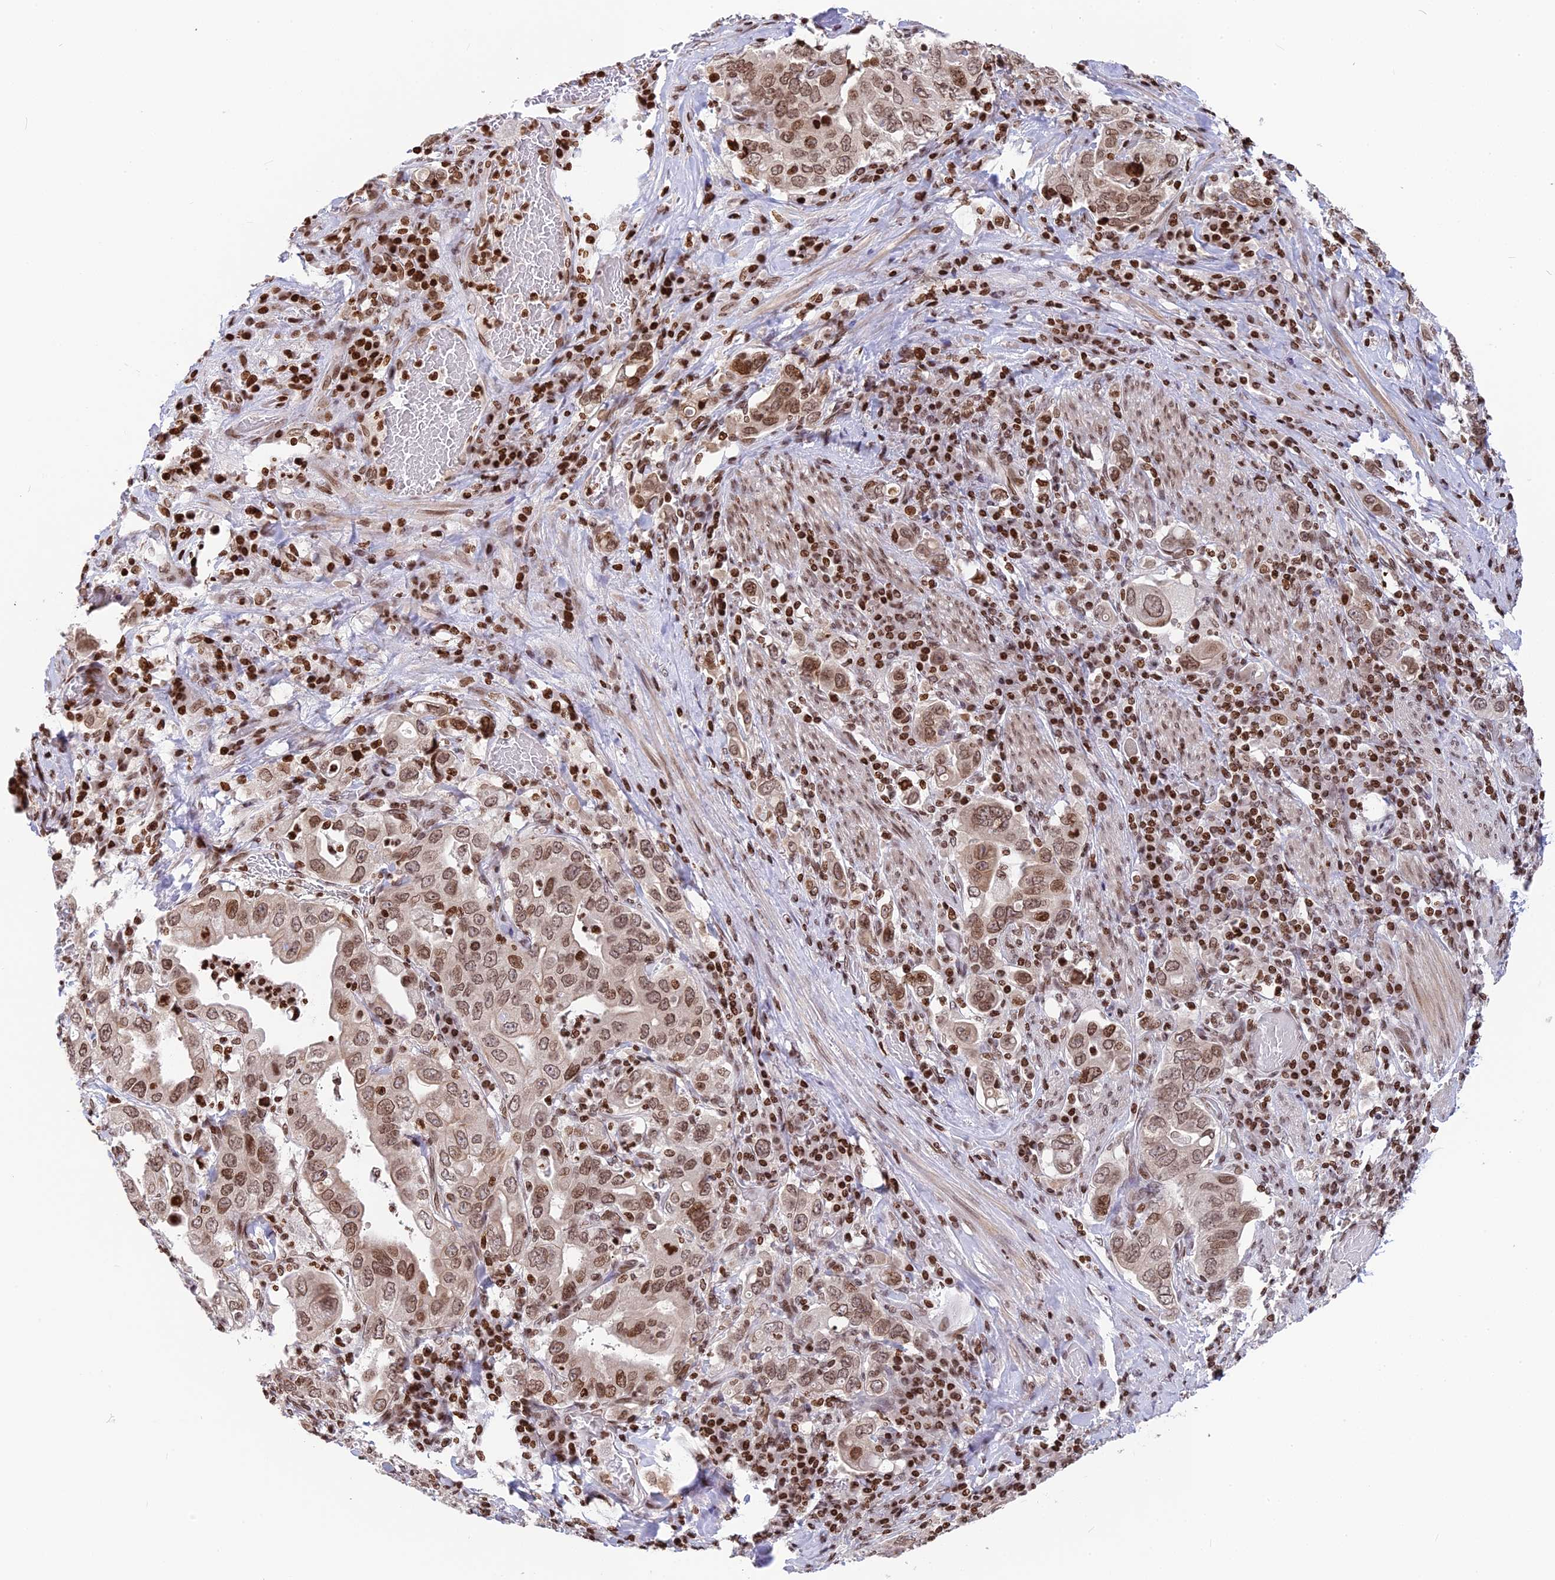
{"staining": {"intensity": "moderate", "quantity": ">75%", "location": "nuclear"}, "tissue": "stomach cancer", "cell_type": "Tumor cells", "image_type": "cancer", "snomed": [{"axis": "morphology", "description": "Adenocarcinoma, NOS"}, {"axis": "topography", "description": "Stomach, upper"}], "caption": "Human stomach cancer stained with a brown dye reveals moderate nuclear positive positivity in approximately >75% of tumor cells.", "gene": "TET2", "patient": {"sex": "male", "age": 62}}